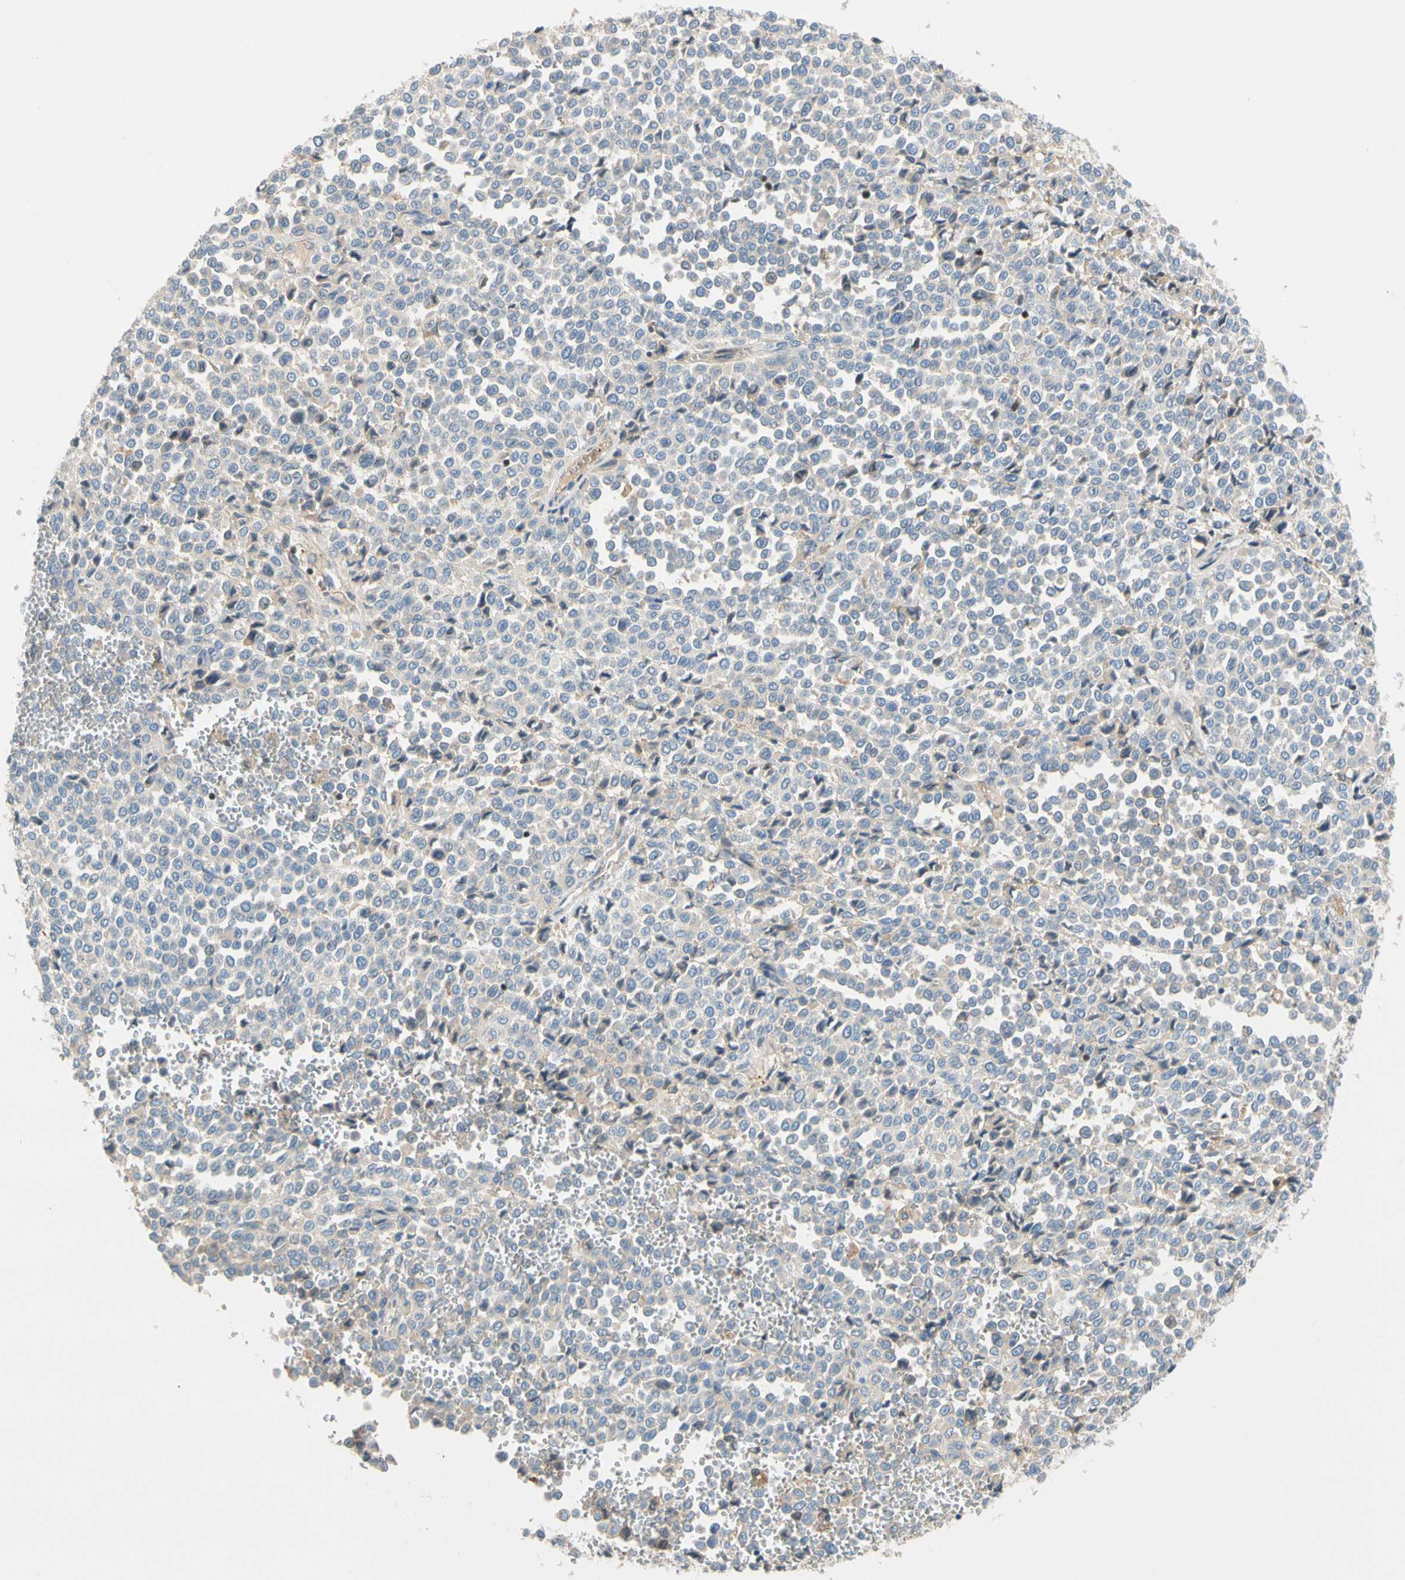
{"staining": {"intensity": "negative", "quantity": "none", "location": "none"}, "tissue": "melanoma", "cell_type": "Tumor cells", "image_type": "cancer", "snomed": [{"axis": "morphology", "description": "Malignant melanoma, Metastatic site"}, {"axis": "topography", "description": "Pancreas"}], "caption": "Malignant melanoma (metastatic site) was stained to show a protein in brown. There is no significant staining in tumor cells.", "gene": "SP140", "patient": {"sex": "female", "age": 30}}